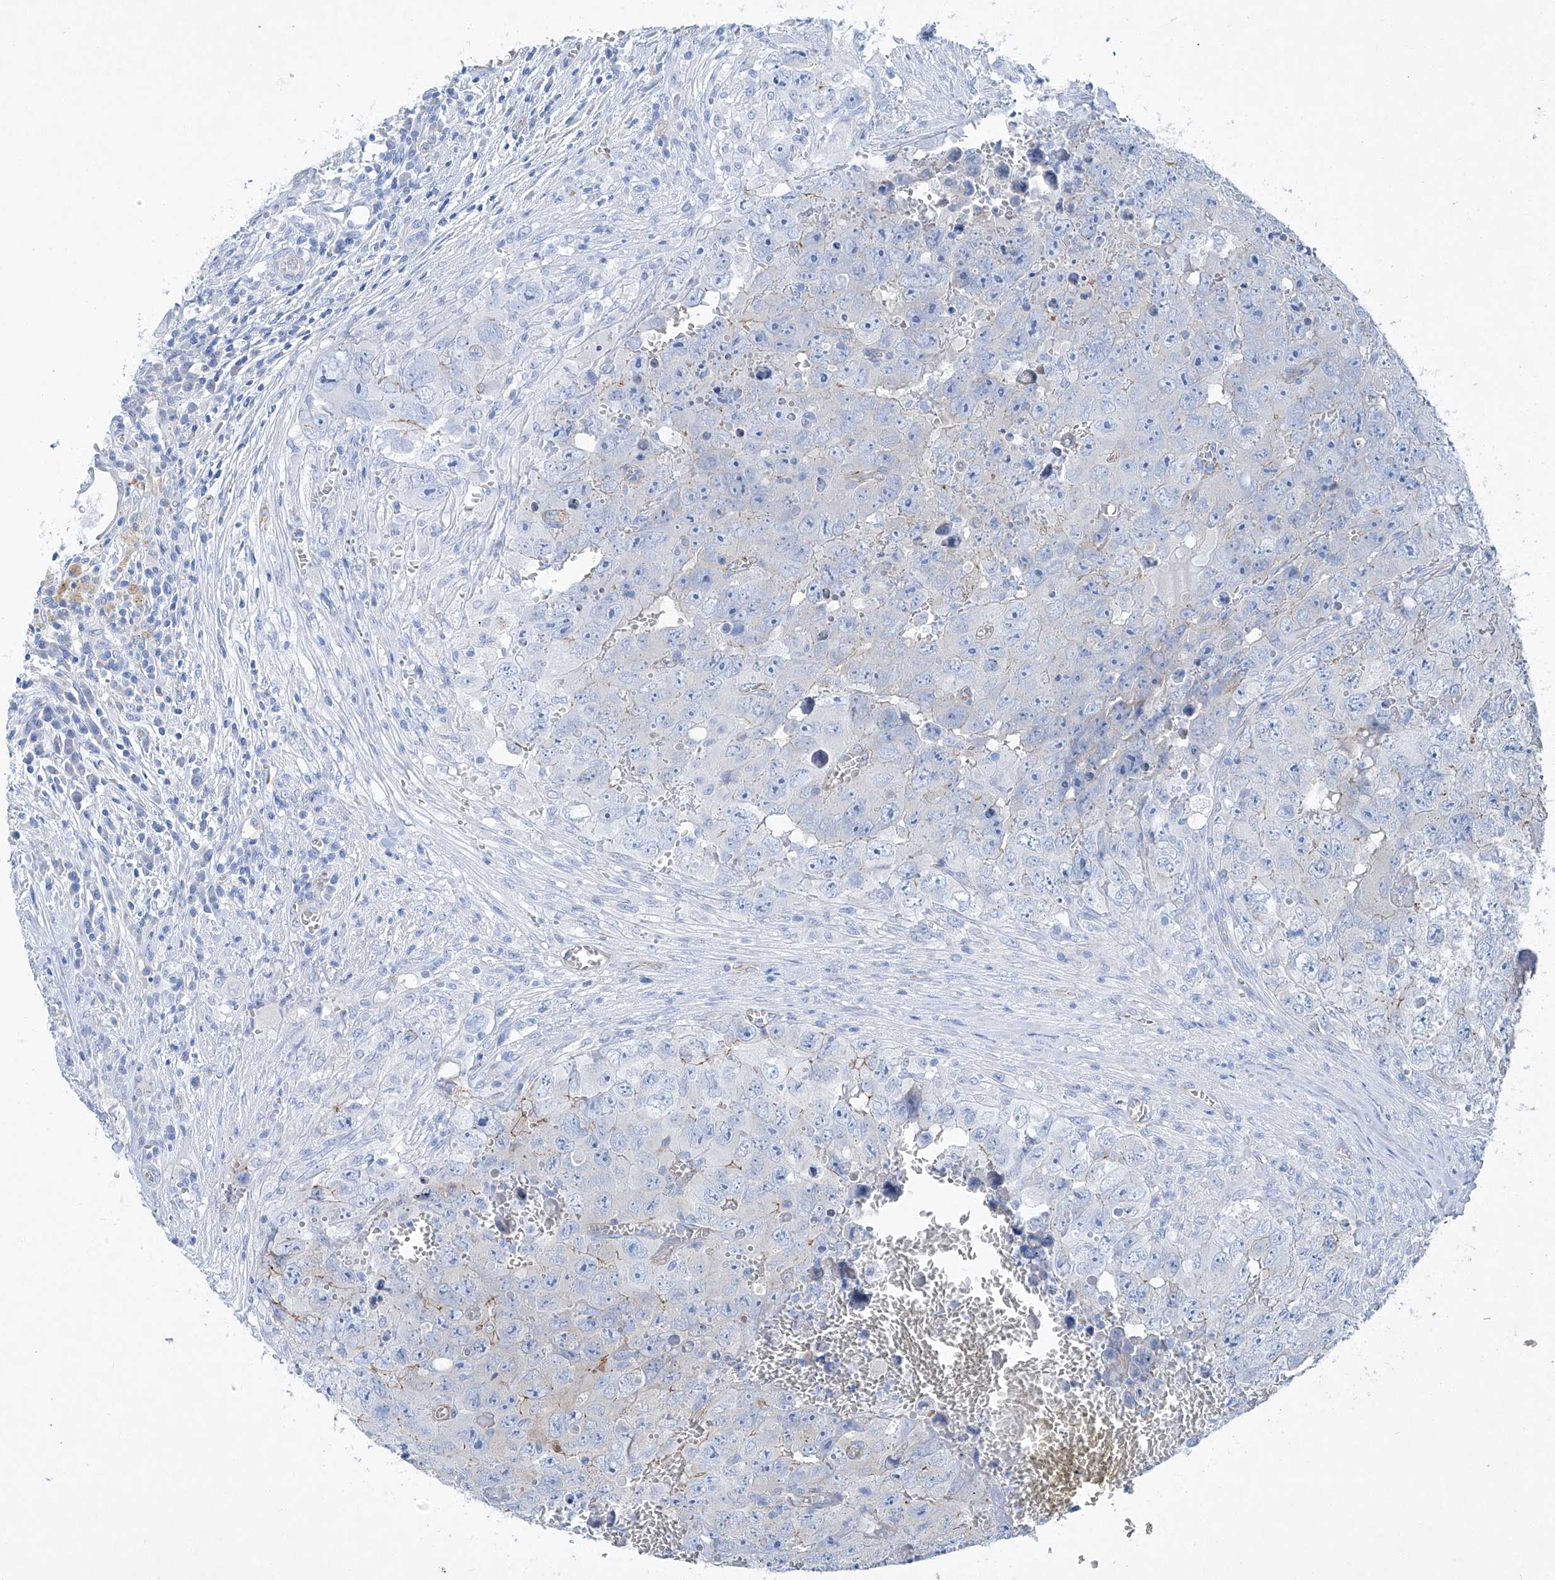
{"staining": {"intensity": "negative", "quantity": "none", "location": "none"}, "tissue": "testis cancer", "cell_type": "Tumor cells", "image_type": "cancer", "snomed": [{"axis": "morphology", "description": "Seminoma, NOS"}, {"axis": "morphology", "description": "Carcinoma, Embryonal, NOS"}, {"axis": "topography", "description": "Testis"}], "caption": "High magnification brightfield microscopy of testis cancer stained with DAB (3,3'-diaminobenzidine) (brown) and counterstained with hematoxylin (blue): tumor cells show no significant staining. (Stains: DAB (3,3'-diaminobenzidine) immunohistochemistry with hematoxylin counter stain, Microscopy: brightfield microscopy at high magnification).", "gene": "MAGI1", "patient": {"sex": "male", "age": 43}}